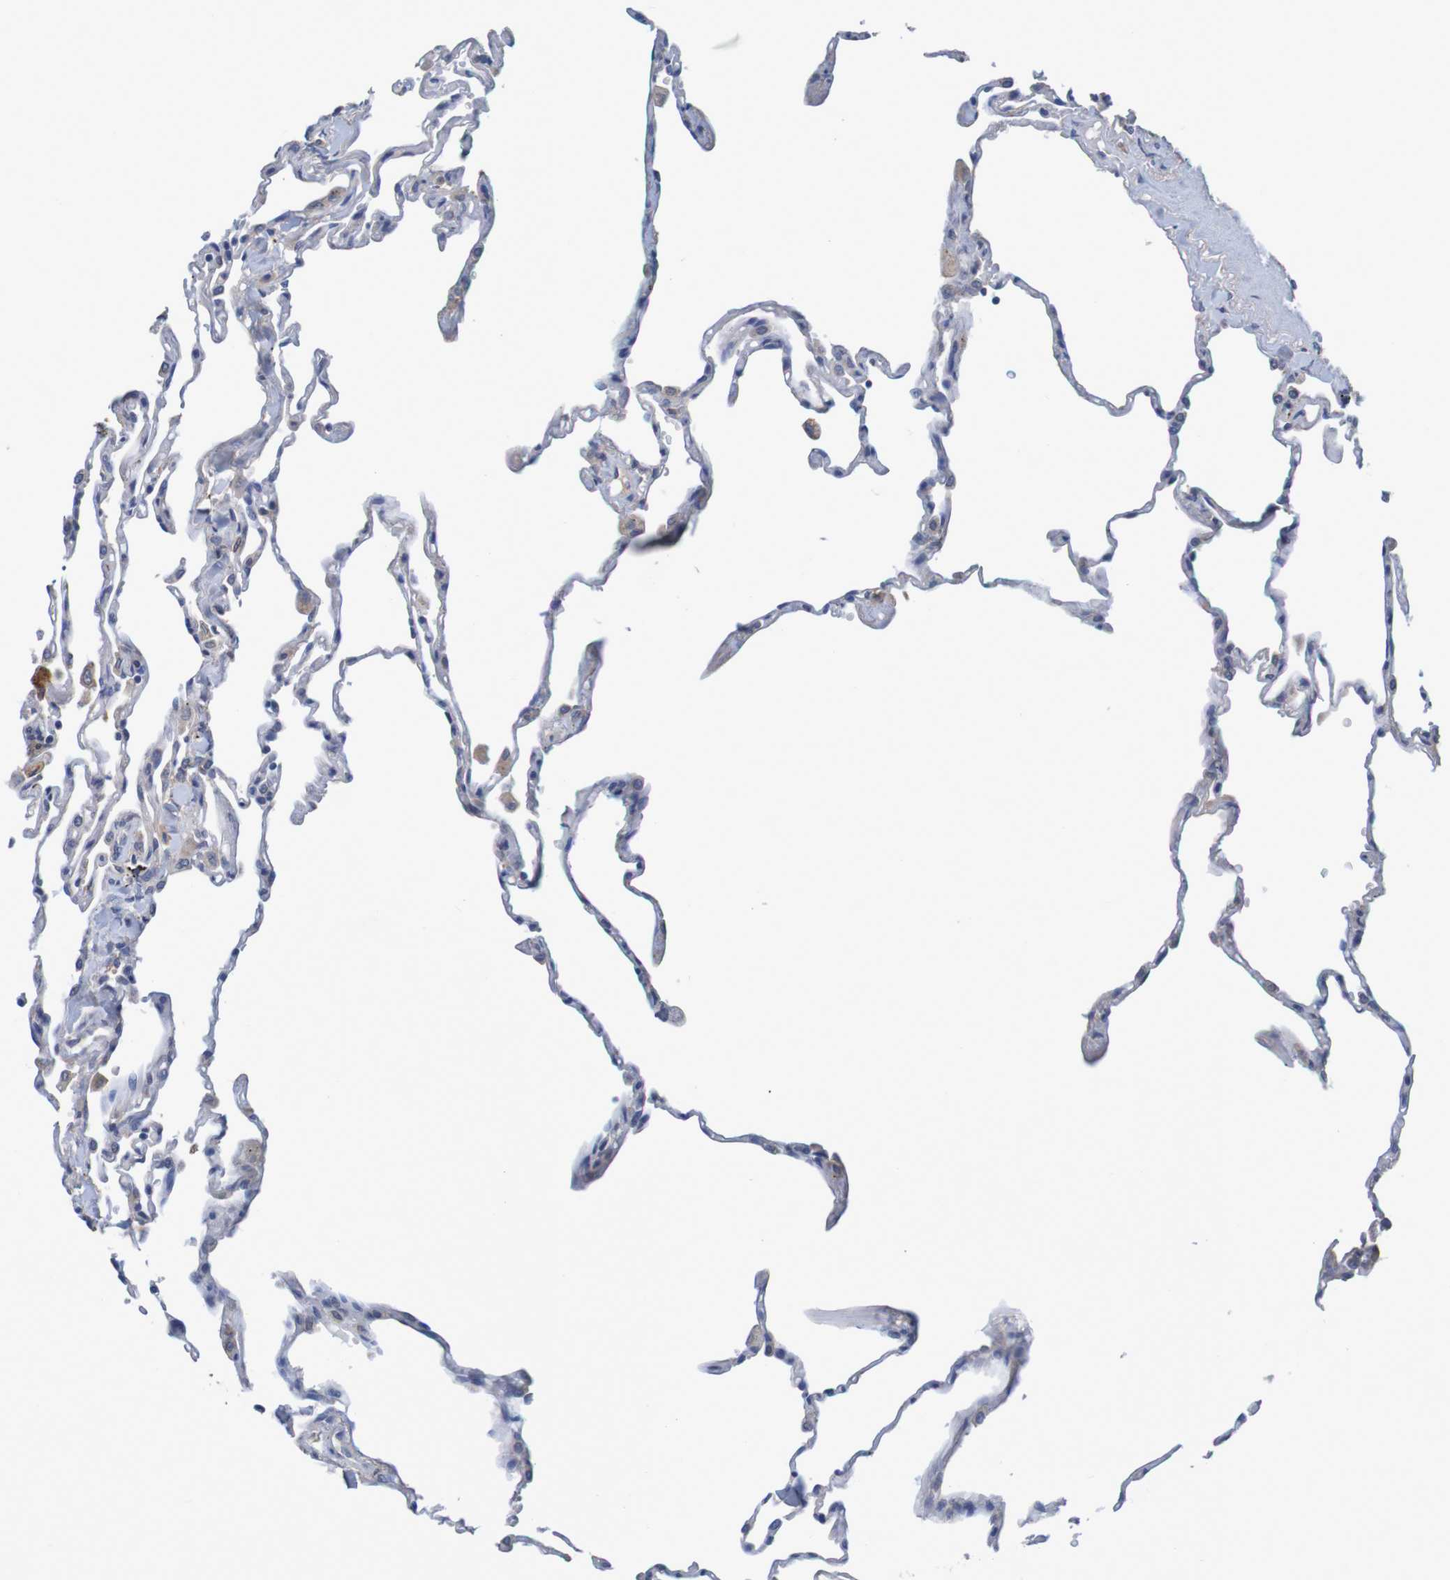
{"staining": {"intensity": "weak", "quantity": "<25%", "location": "cytoplasmic/membranous"}, "tissue": "lung", "cell_type": "Alveolar cells", "image_type": "normal", "snomed": [{"axis": "morphology", "description": "Normal tissue, NOS"}, {"axis": "topography", "description": "Lung"}], "caption": "IHC of normal lung exhibits no staining in alveolar cells. Brightfield microscopy of IHC stained with DAB (brown) and hematoxylin (blue), captured at high magnification.", "gene": "LTA", "patient": {"sex": "male", "age": 59}}